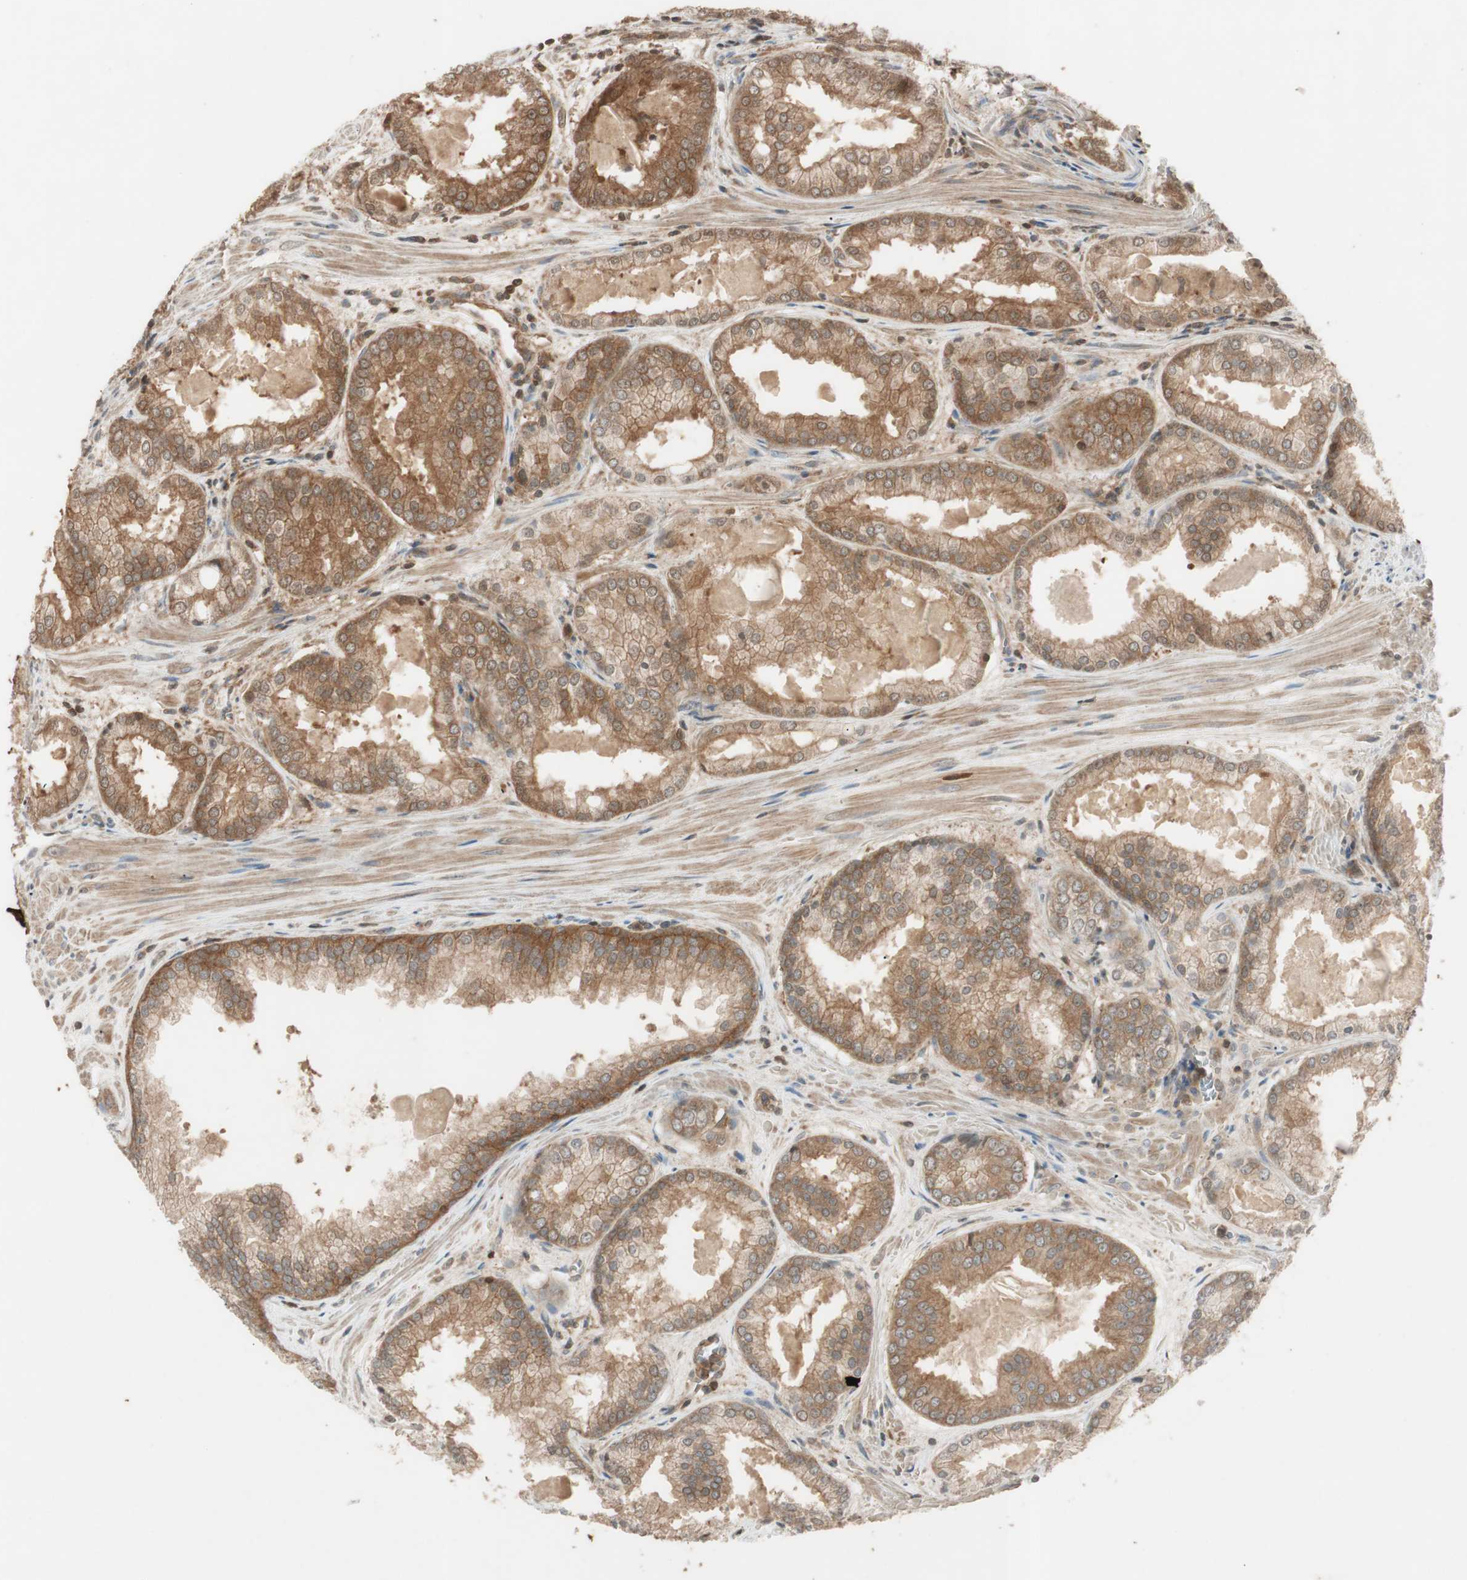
{"staining": {"intensity": "moderate", "quantity": ">75%", "location": "cytoplasmic/membranous"}, "tissue": "prostate cancer", "cell_type": "Tumor cells", "image_type": "cancer", "snomed": [{"axis": "morphology", "description": "Adenocarcinoma, Low grade"}, {"axis": "topography", "description": "Prostate"}], "caption": "Immunohistochemistry (IHC) (DAB (3,3'-diaminobenzidine)) staining of human prostate cancer (low-grade adenocarcinoma) displays moderate cytoplasmic/membranous protein expression in about >75% of tumor cells.", "gene": "EPHA8", "patient": {"sex": "male", "age": 64}}